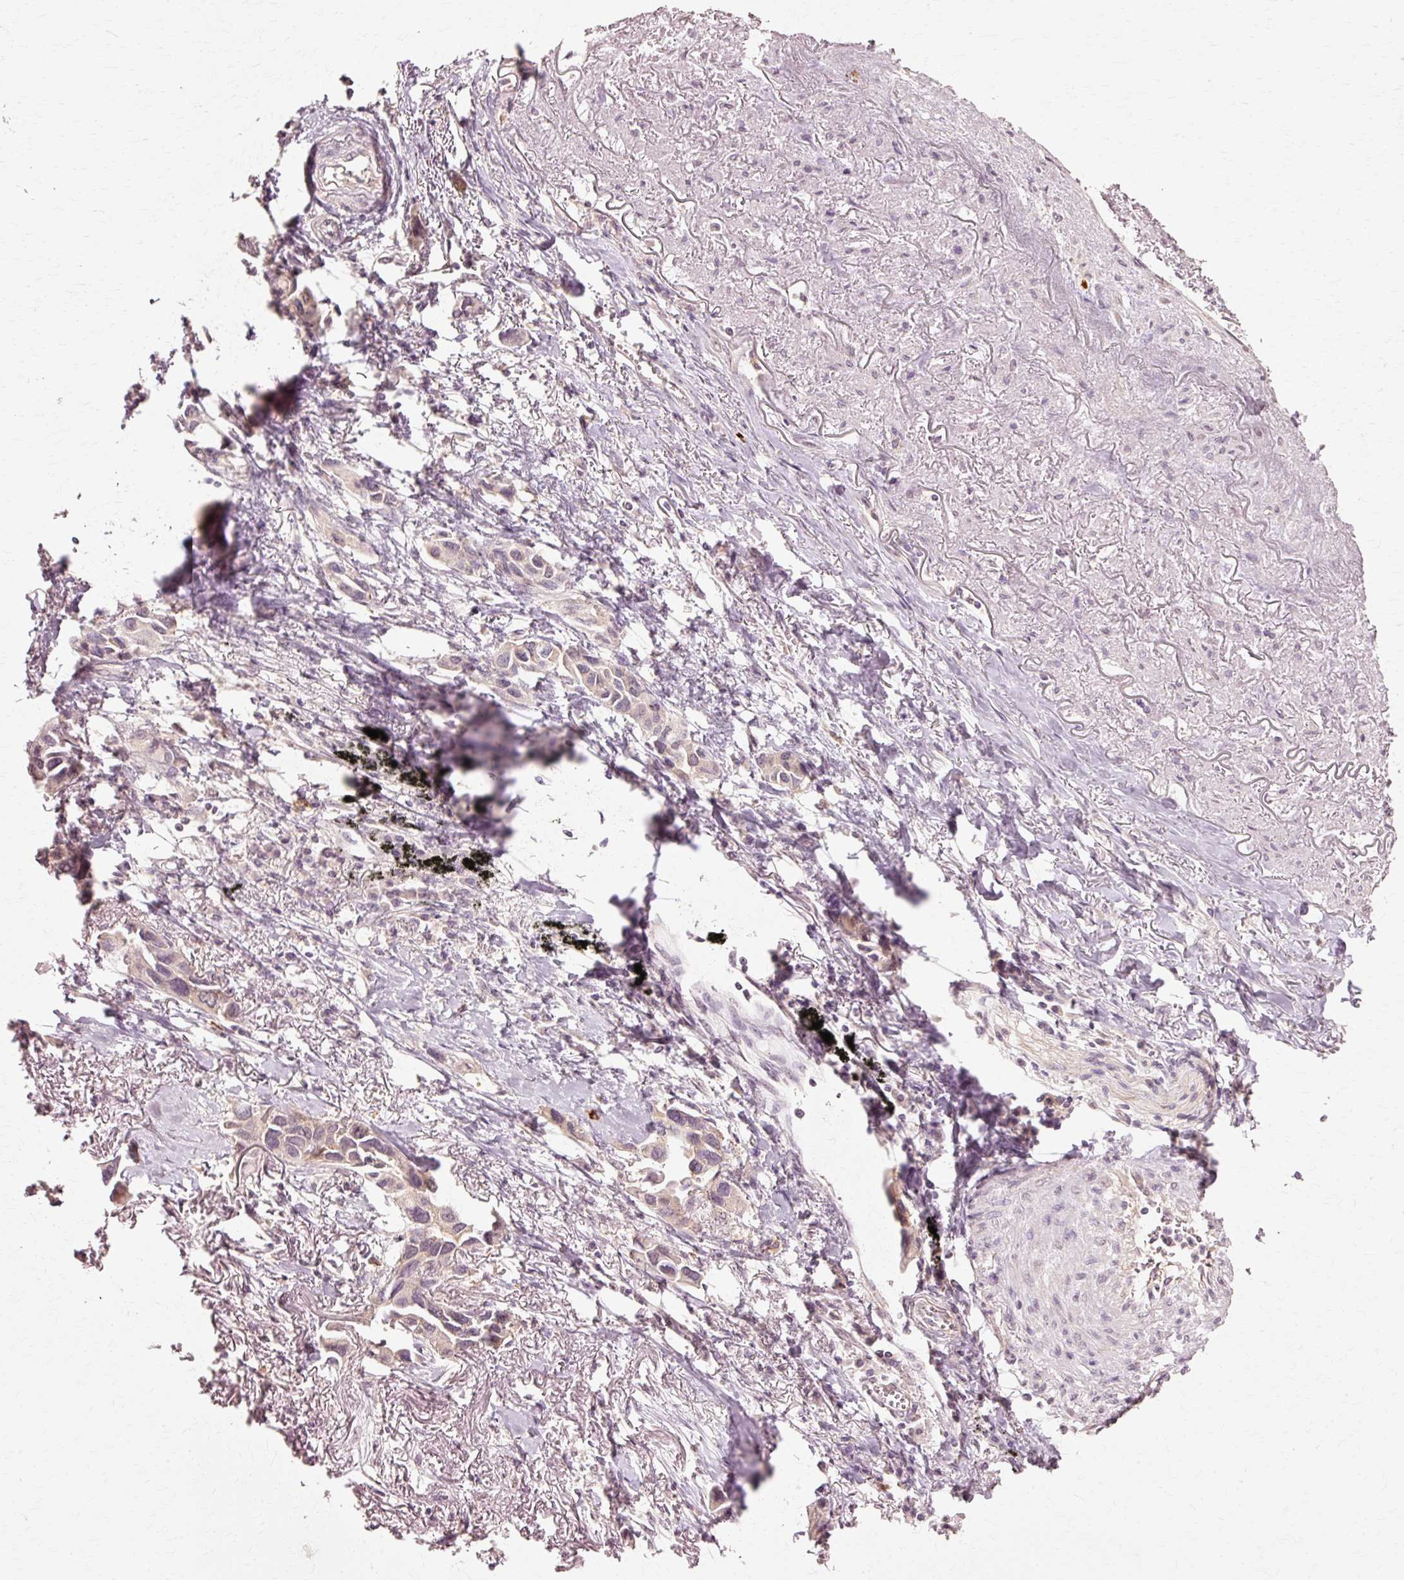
{"staining": {"intensity": "weak", "quantity": ">75%", "location": "cytoplasmic/membranous"}, "tissue": "lung cancer", "cell_type": "Tumor cells", "image_type": "cancer", "snomed": [{"axis": "morphology", "description": "Adenocarcinoma, NOS"}, {"axis": "topography", "description": "Lung"}], "caption": "Lung cancer tissue exhibits weak cytoplasmic/membranous positivity in about >75% of tumor cells", "gene": "RGPD5", "patient": {"sex": "female", "age": 76}}